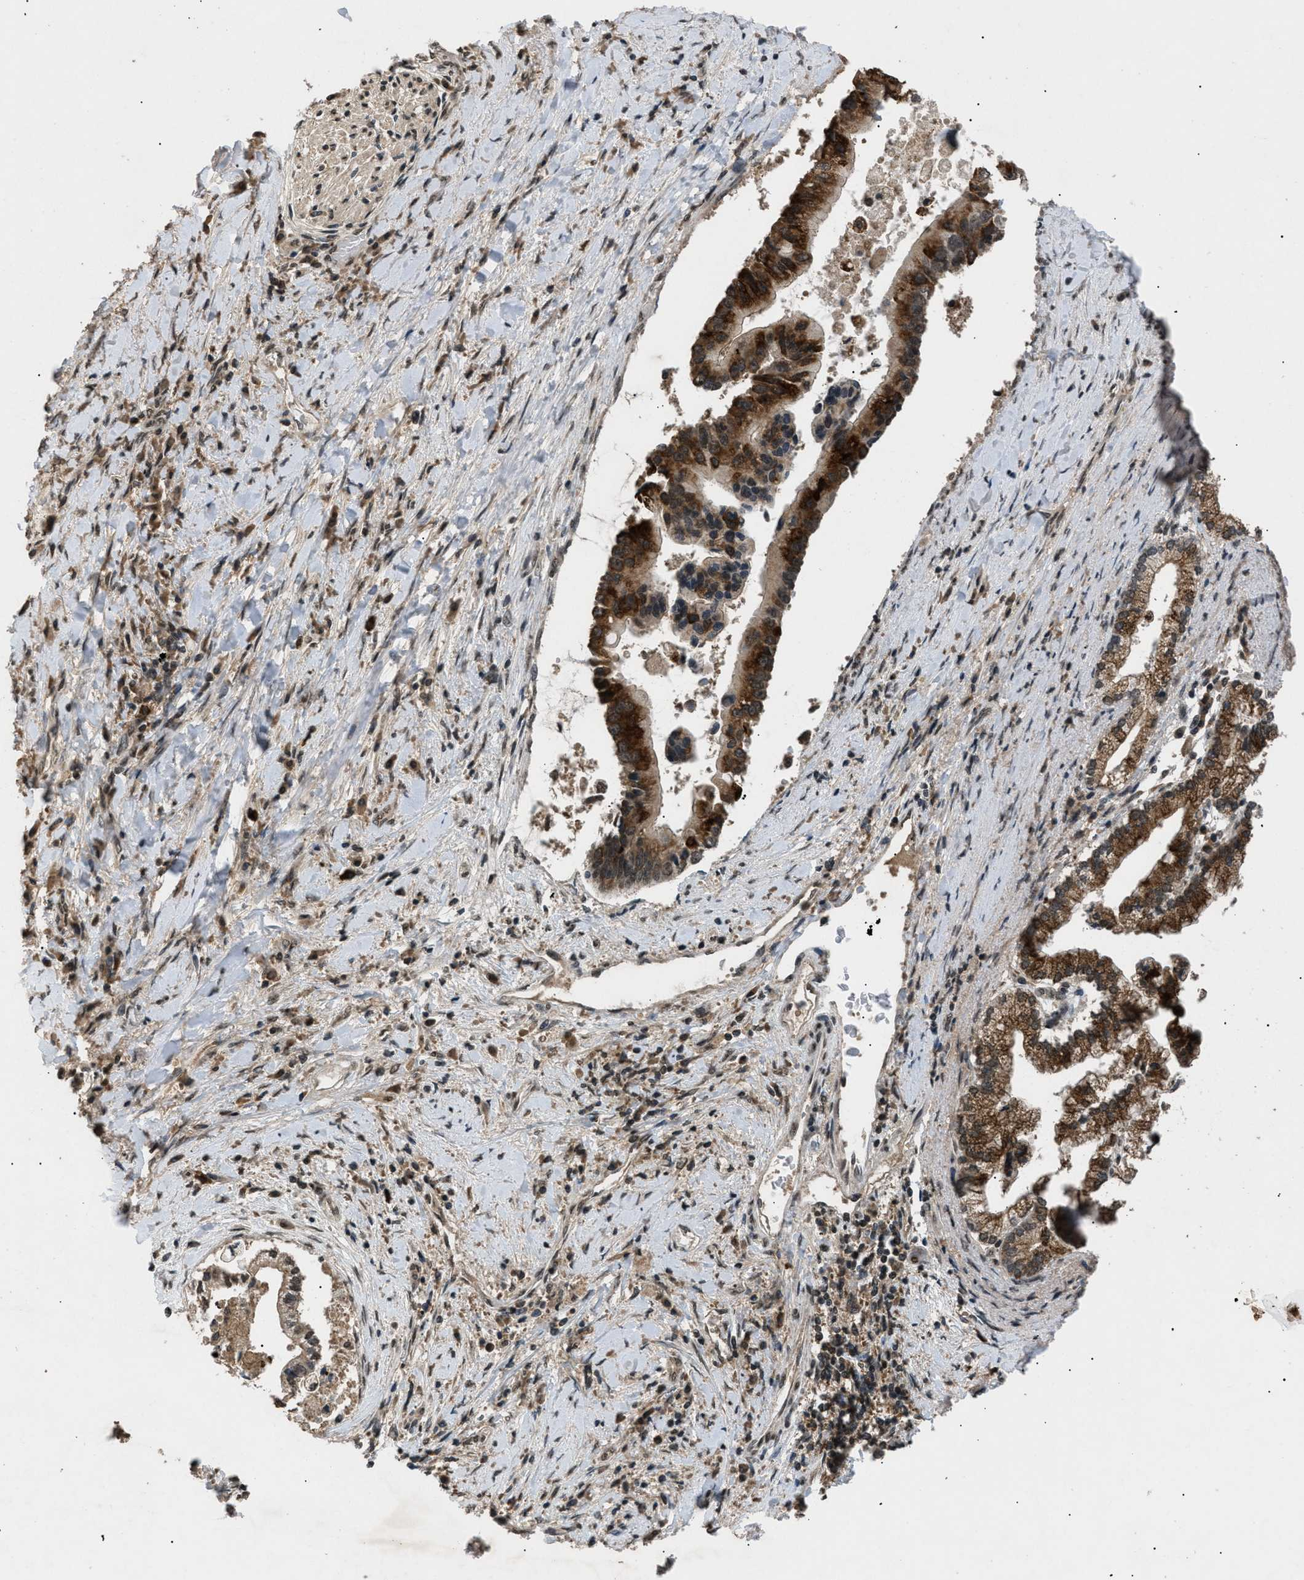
{"staining": {"intensity": "strong", "quantity": "25%-75%", "location": "cytoplasmic/membranous,nuclear"}, "tissue": "liver cancer", "cell_type": "Tumor cells", "image_type": "cancer", "snomed": [{"axis": "morphology", "description": "Cholangiocarcinoma"}, {"axis": "topography", "description": "Liver"}], "caption": "Immunohistochemistry (IHC) staining of liver cancer, which demonstrates high levels of strong cytoplasmic/membranous and nuclear expression in approximately 25%-75% of tumor cells indicating strong cytoplasmic/membranous and nuclear protein positivity. The staining was performed using DAB (brown) for protein detection and nuclei were counterstained in hematoxylin (blue).", "gene": "RBM5", "patient": {"sex": "male", "age": 50}}